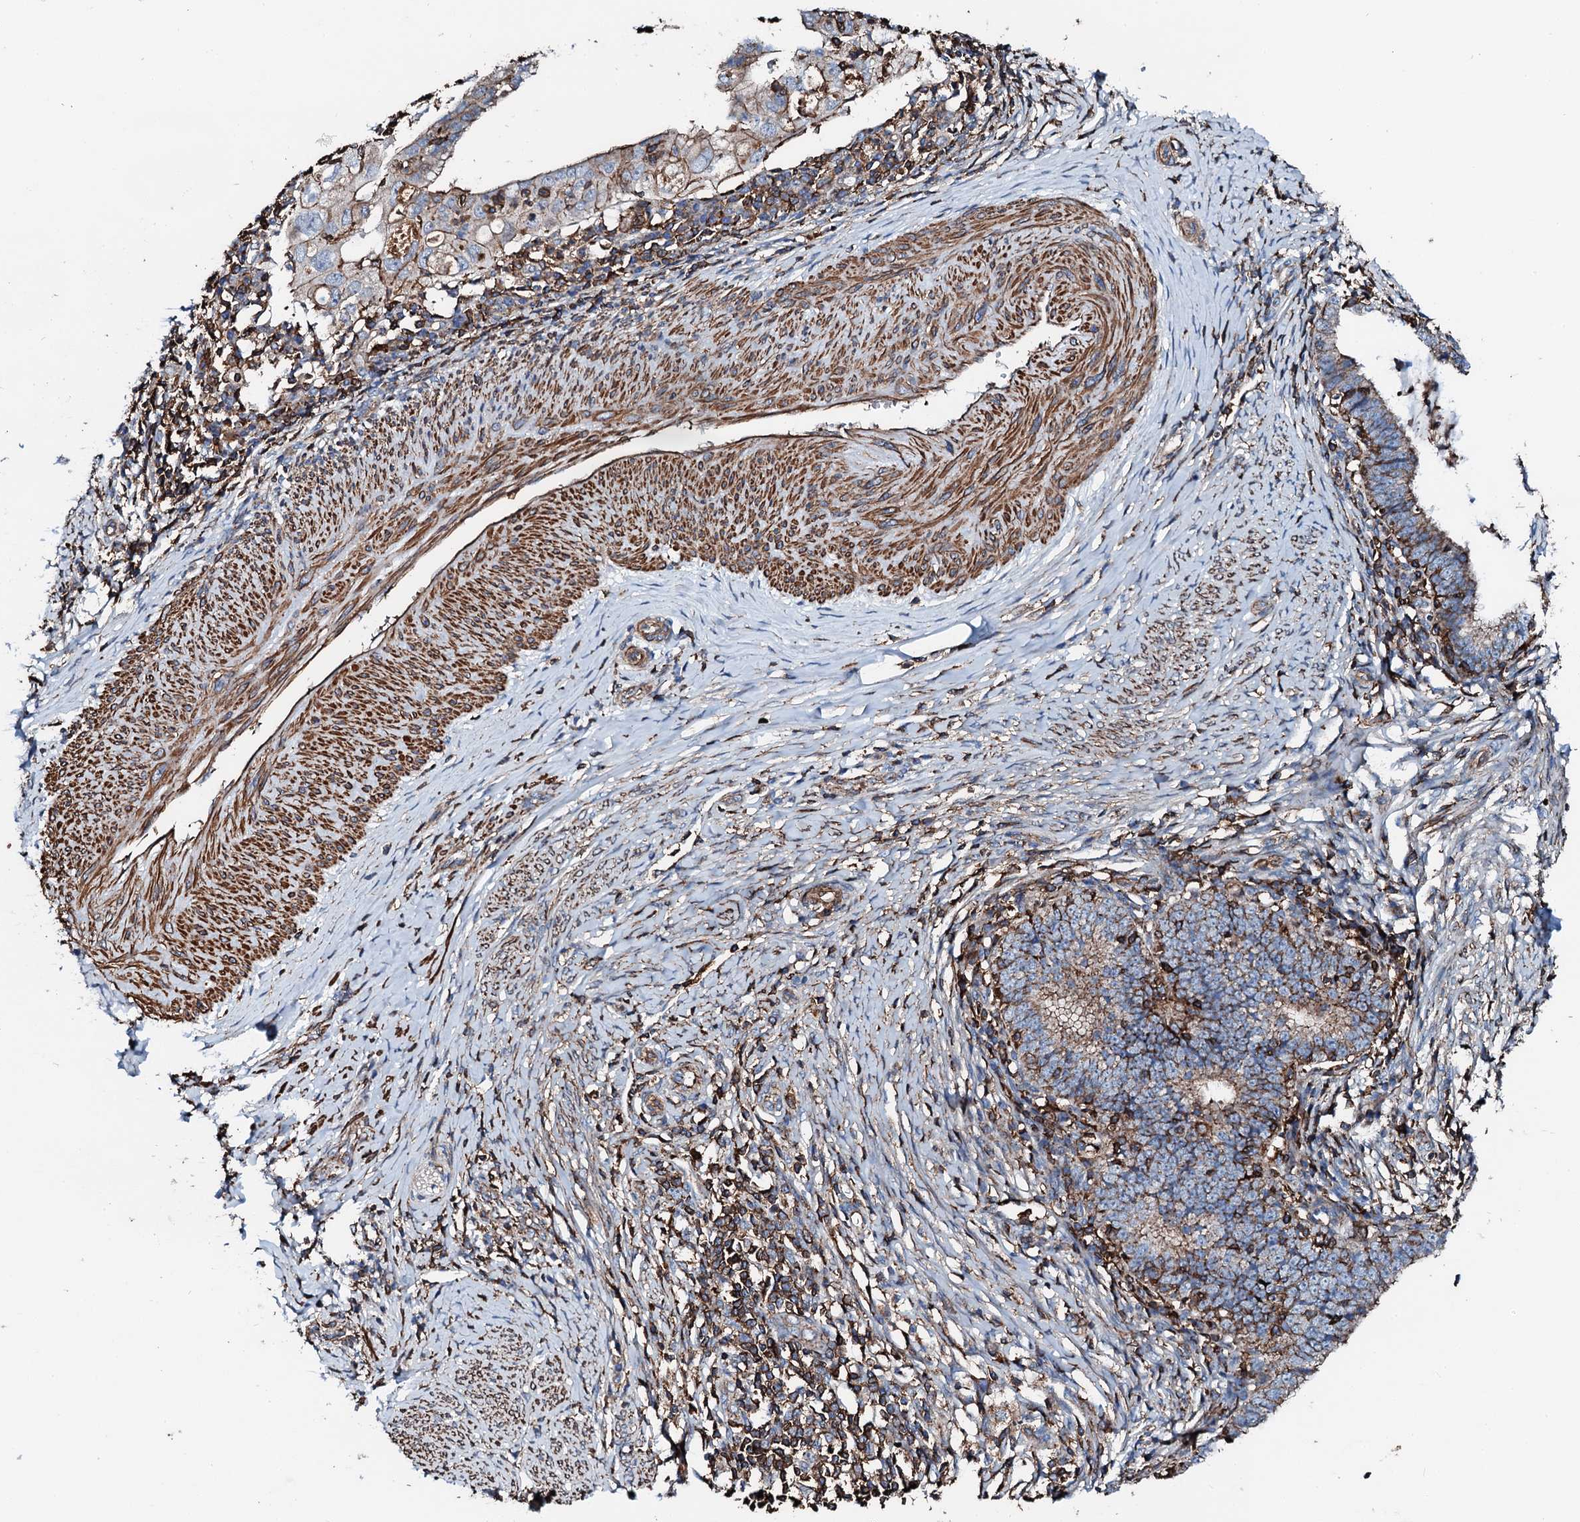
{"staining": {"intensity": "weak", "quantity": "25%-75%", "location": "cytoplasmic/membranous"}, "tissue": "cervical cancer", "cell_type": "Tumor cells", "image_type": "cancer", "snomed": [{"axis": "morphology", "description": "Adenocarcinoma, NOS"}, {"axis": "topography", "description": "Cervix"}], "caption": "This histopathology image reveals cervical cancer stained with IHC to label a protein in brown. The cytoplasmic/membranous of tumor cells show weak positivity for the protein. Nuclei are counter-stained blue.", "gene": "INTS10", "patient": {"sex": "female", "age": 36}}